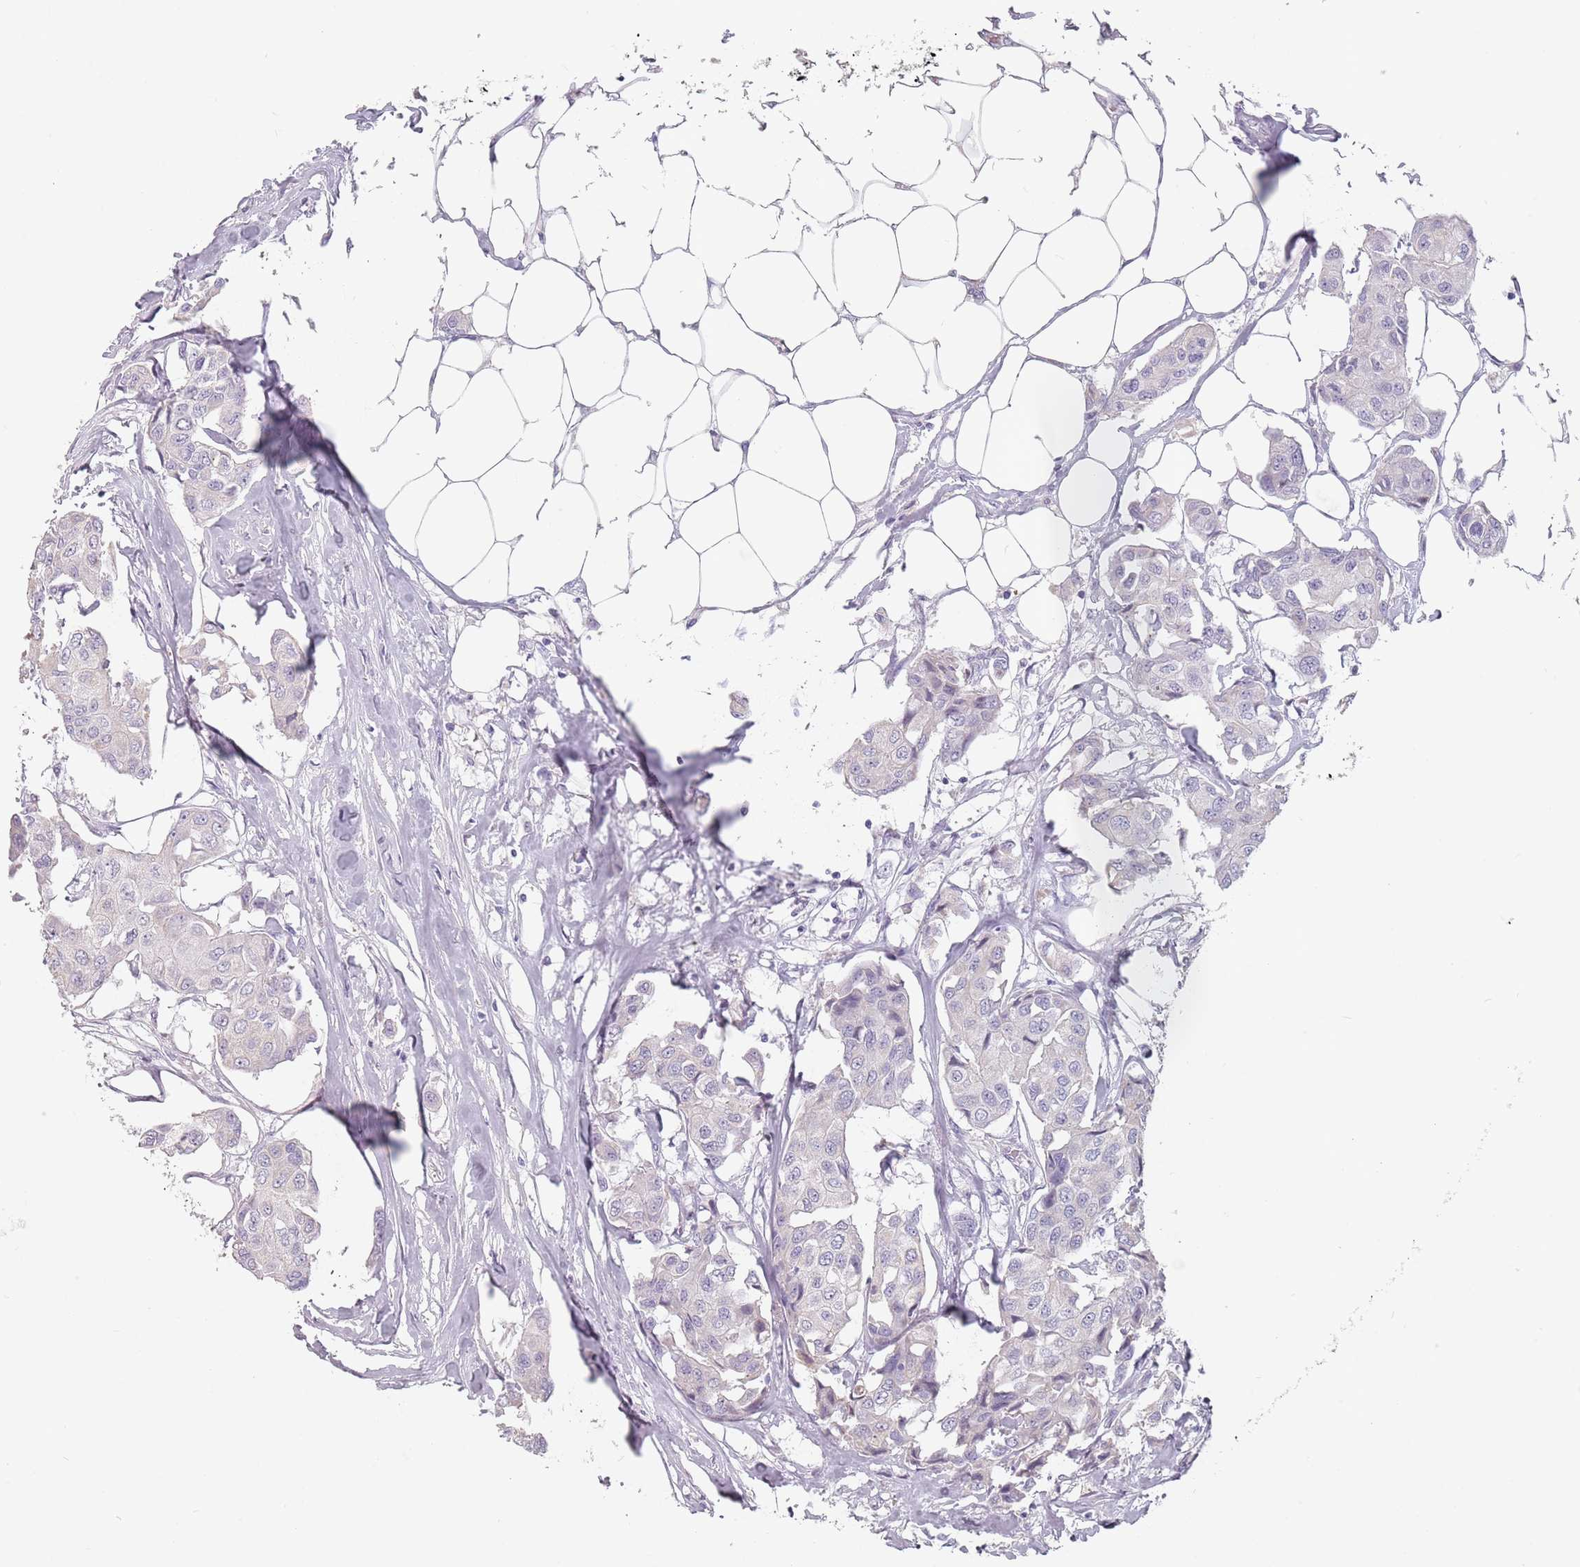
{"staining": {"intensity": "negative", "quantity": "none", "location": "none"}, "tissue": "breast cancer", "cell_type": "Tumor cells", "image_type": "cancer", "snomed": [{"axis": "morphology", "description": "Duct carcinoma"}, {"axis": "topography", "description": "Breast"}, {"axis": "topography", "description": "Lymph node"}], "caption": "High magnification brightfield microscopy of intraductal carcinoma (breast) stained with DAB (3,3'-diaminobenzidine) (brown) and counterstained with hematoxylin (blue): tumor cells show no significant positivity. (DAB (3,3'-diaminobenzidine) IHC with hematoxylin counter stain).", "gene": "CEP19", "patient": {"sex": "female", "age": 80}}